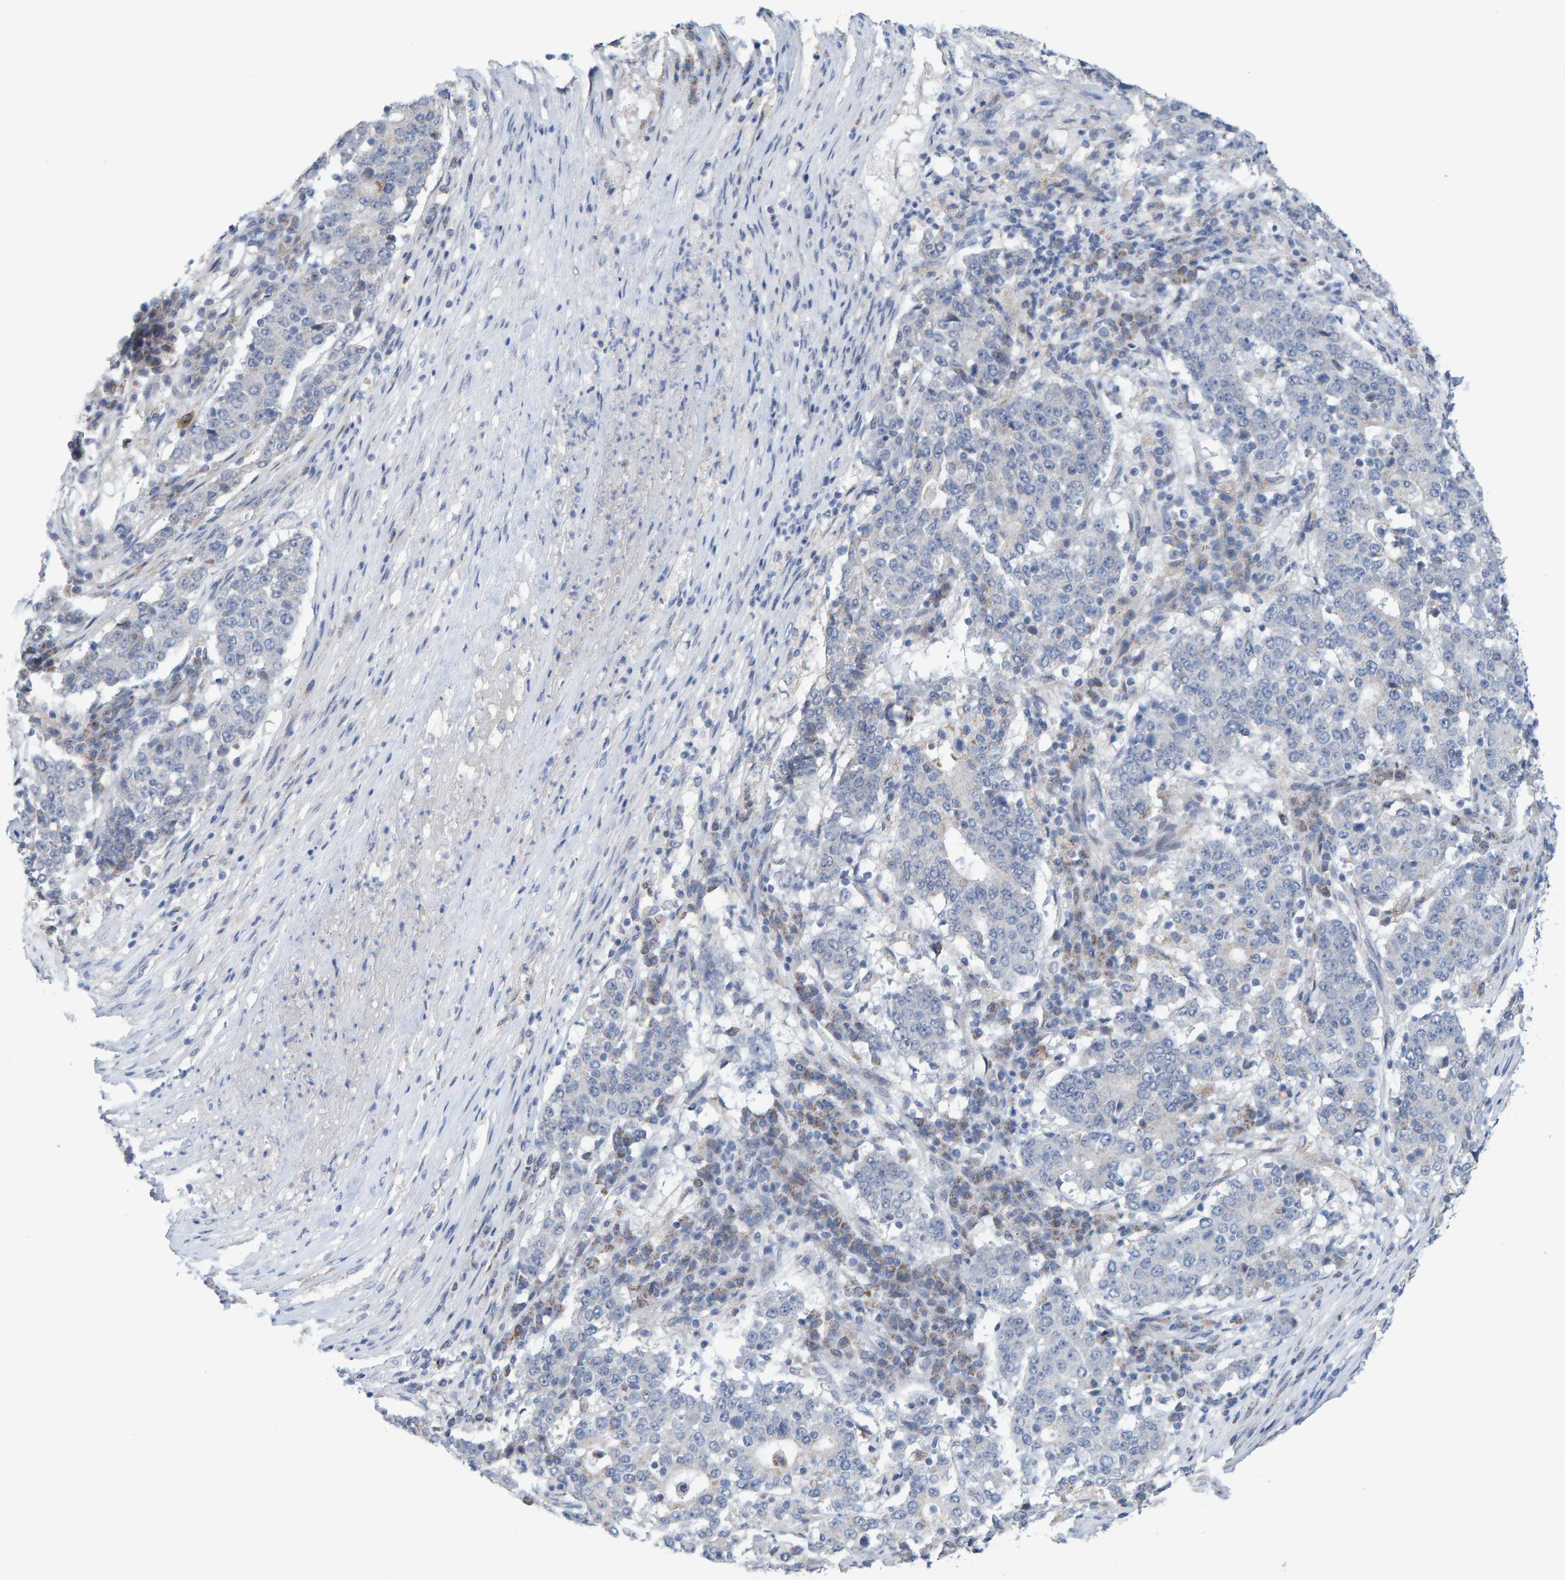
{"staining": {"intensity": "negative", "quantity": "none", "location": "none"}, "tissue": "stomach cancer", "cell_type": "Tumor cells", "image_type": "cancer", "snomed": [{"axis": "morphology", "description": "Adenocarcinoma, NOS"}, {"axis": "topography", "description": "Stomach"}], "caption": "Adenocarcinoma (stomach) was stained to show a protein in brown. There is no significant positivity in tumor cells. The staining is performed using DAB brown chromogen with nuclei counter-stained in using hematoxylin.", "gene": "USP43", "patient": {"sex": "male", "age": 59}}